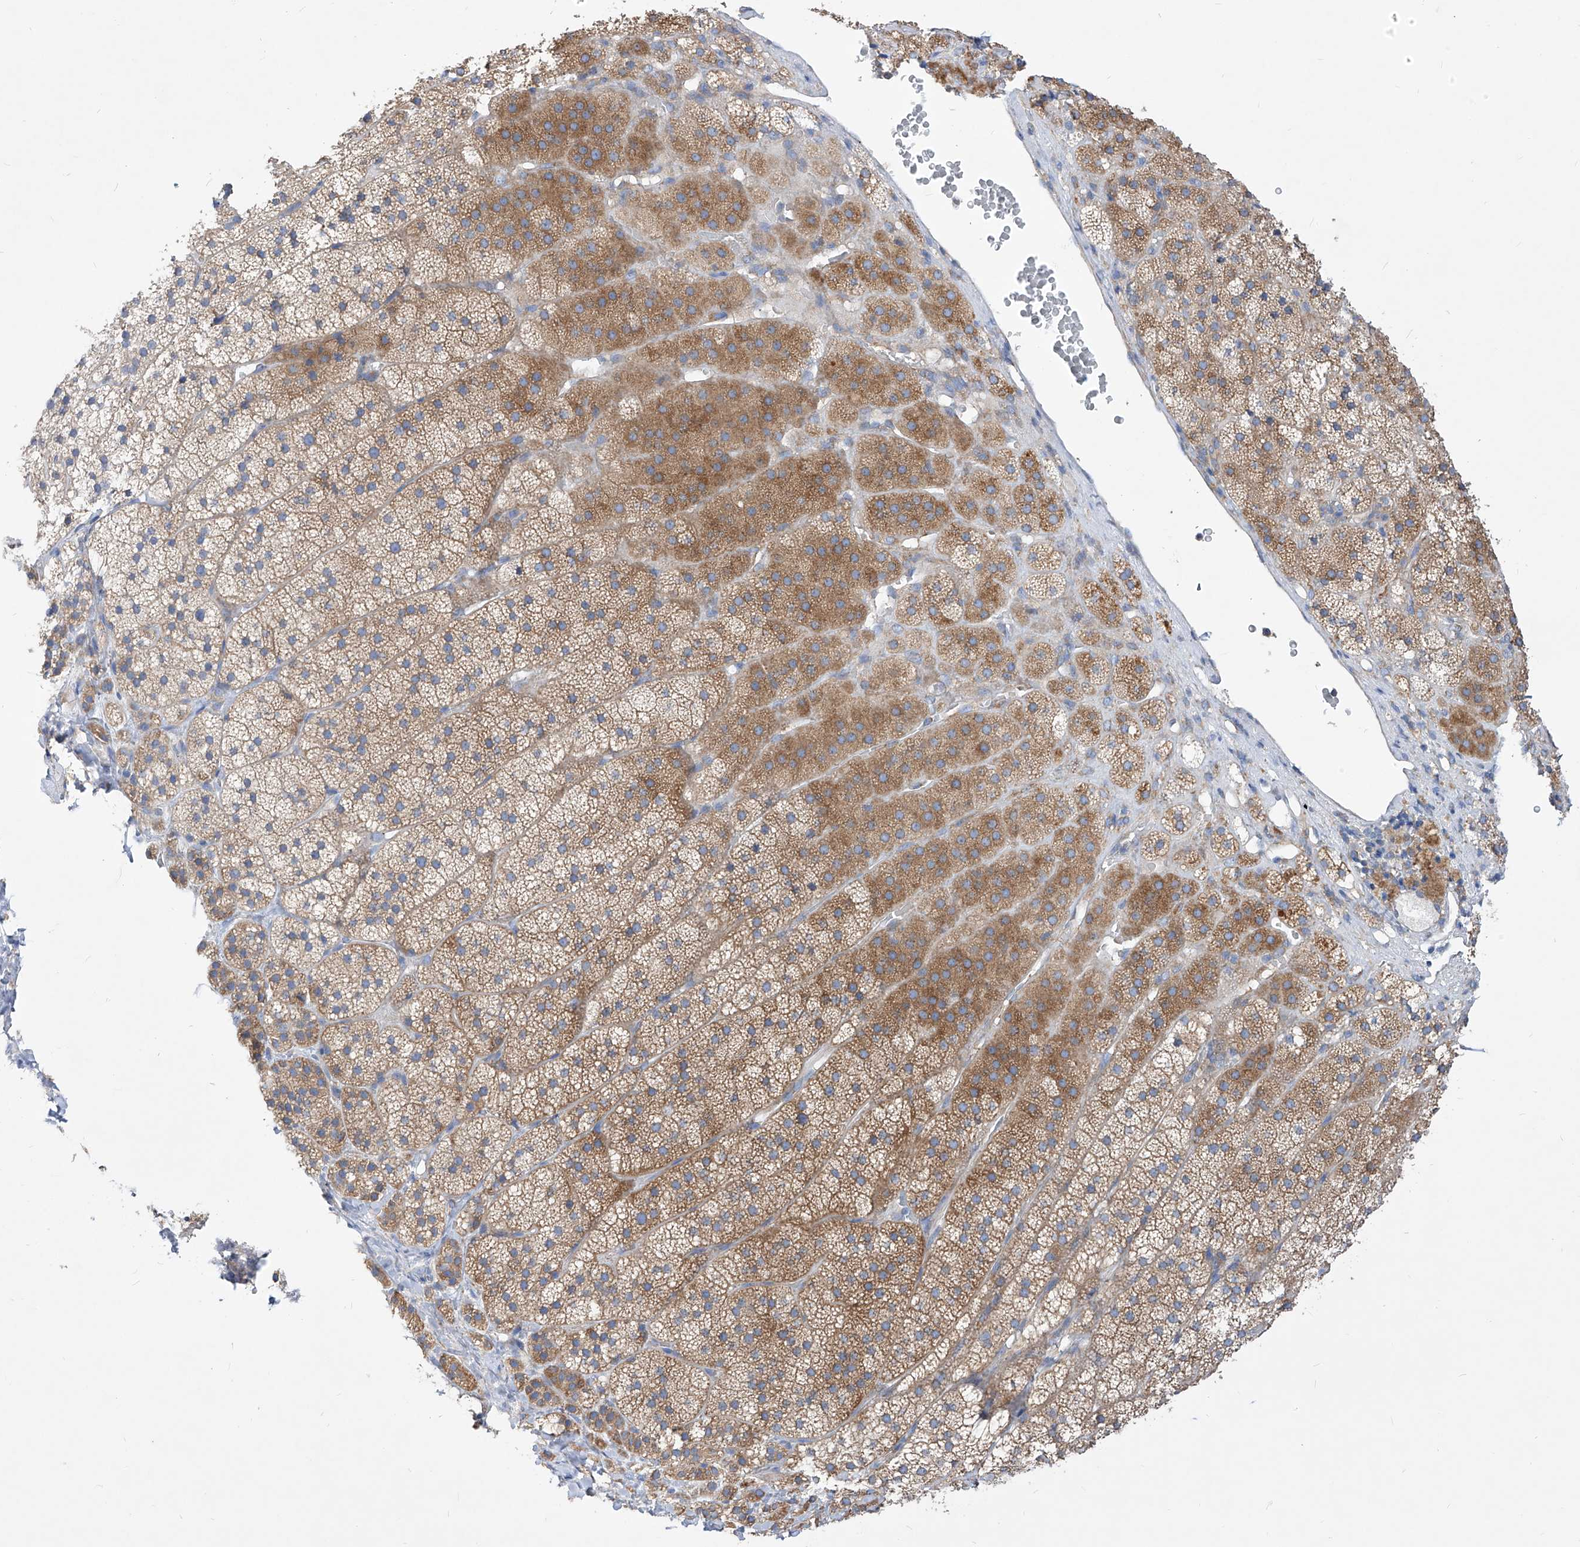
{"staining": {"intensity": "moderate", "quantity": "25%-75%", "location": "cytoplasmic/membranous"}, "tissue": "adrenal gland", "cell_type": "Glandular cells", "image_type": "normal", "snomed": [{"axis": "morphology", "description": "Normal tissue, NOS"}, {"axis": "topography", "description": "Adrenal gland"}], "caption": "Adrenal gland stained for a protein displays moderate cytoplasmic/membranous positivity in glandular cells. Immunohistochemistry (ihc) stains the protein in brown and the nuclei are stained blue.", "gene": "UFL1", "patient": {"sex": "female", "age": 44}}